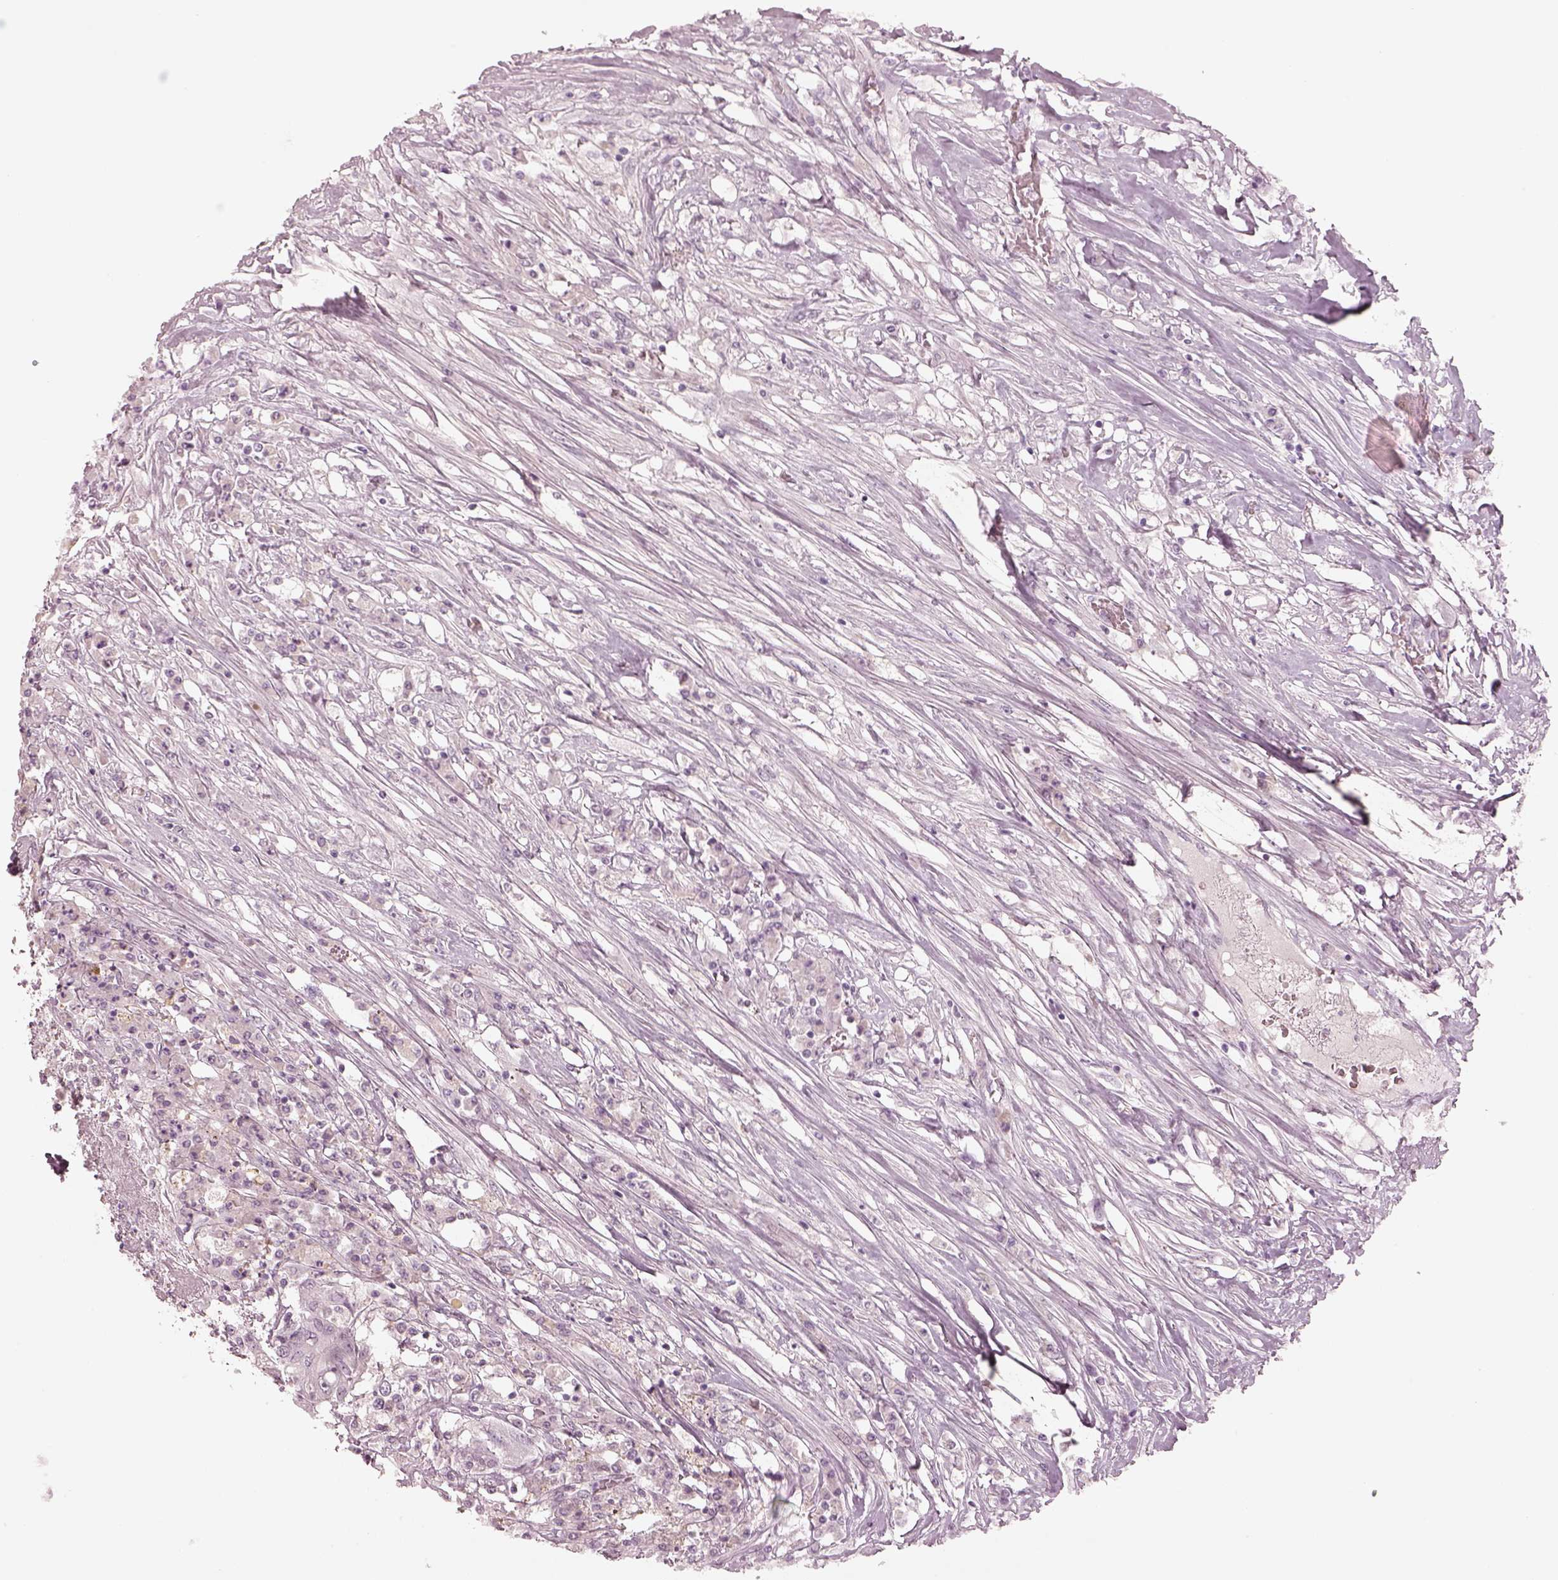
{"staining": {"intensity": "negative", "quantity": "none", "location": "none"}, "tissue": "colorectal cancer", "cell_type": "Tumor cells", "image_type": "cancer", "snomed": [{"axis": "morphology", "description": "Adenocarcinoma, NOS"}, {"axis": "topography", "description": "Rectum"}], "caption": "Human adenocarcinoma (colorectal) stained for a protein using immunohistochemistry (IHC) reveals no staining in tumor cells.", "gene": "SPATA6L", "patient": {"sex": "male", "age": 54}}